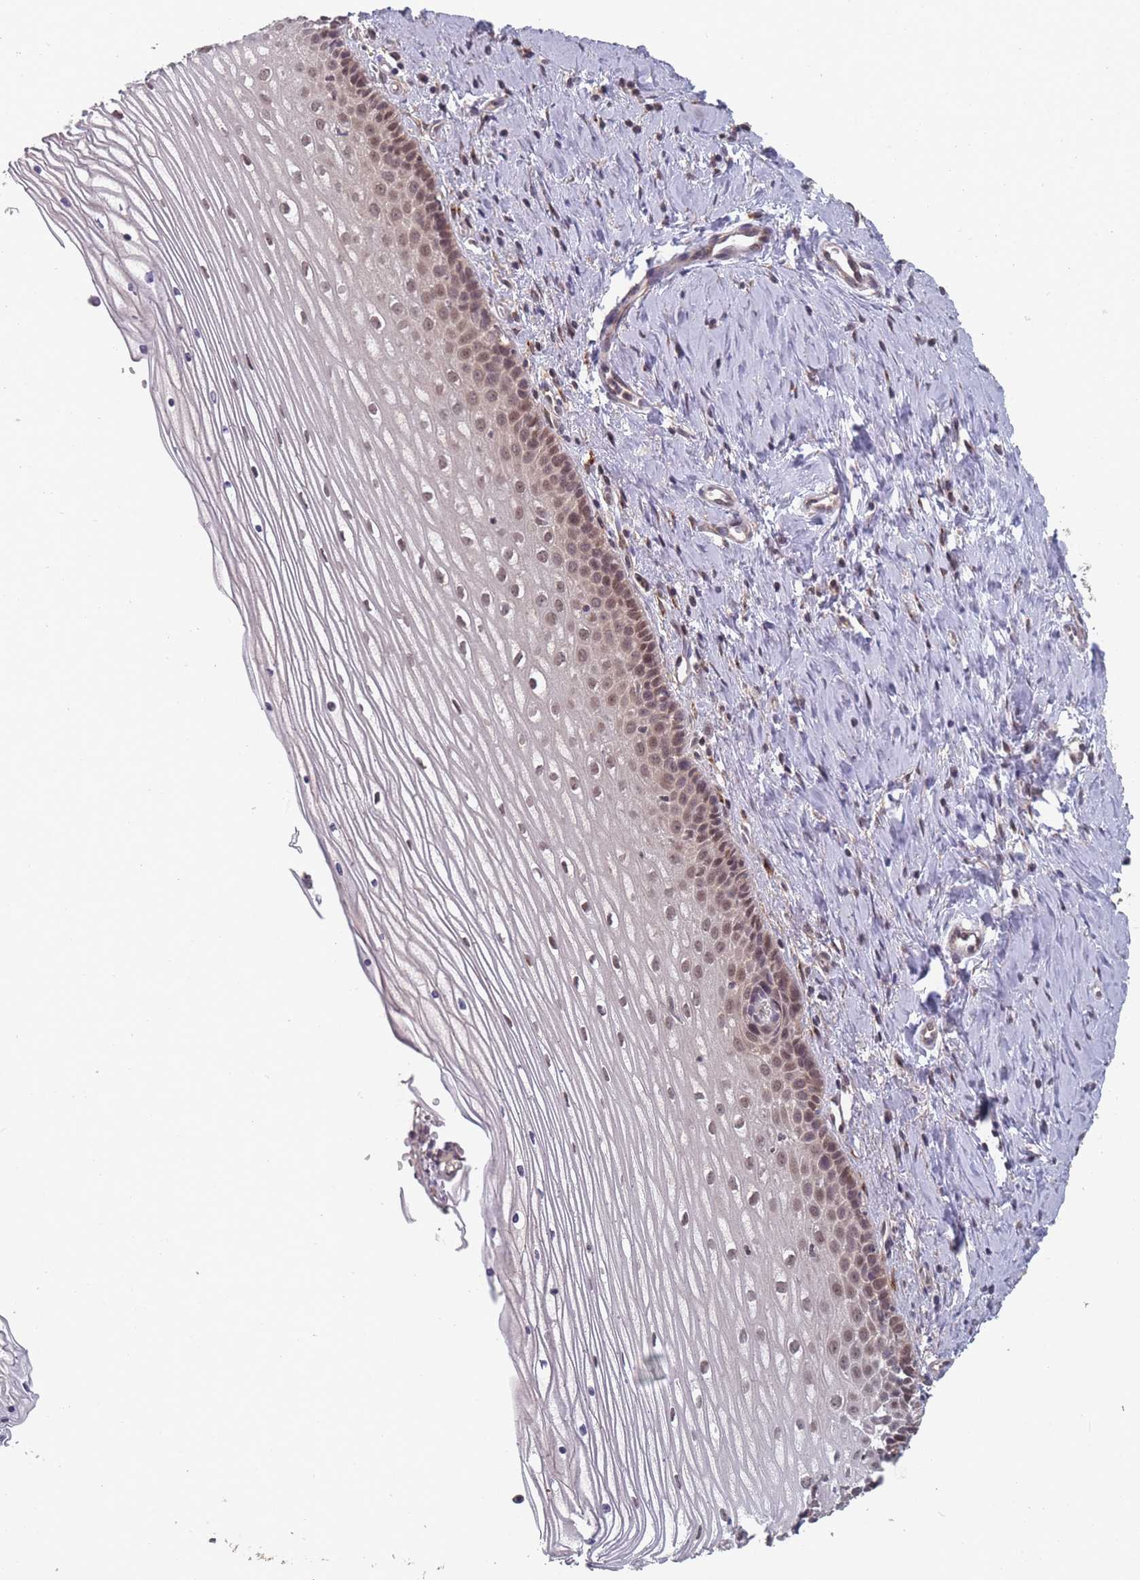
{"staining": {"intensity": "weak", "quantity": "25%-75%", "location": "cytoplasmic/membranous,nuclear"}, "tissue": "cervix", "cell_type": "Glandular cells", "image_type": "normal", "snomed": [{"axis": "morphology", "description": "Normal tissue, NOS"}, {"axis": "topography", "description": "Cervix"}], "caption": "Immunohistochemistry histopathology image of normal cervix stained for a protein (brown), which demonstrates low levels of weak cytoplasmic/membranous,nuclear expression in approximately 25%-75% of glandular cells.", "gene": "CNTRL", "patient": {"sex": "female", "age": 47}}